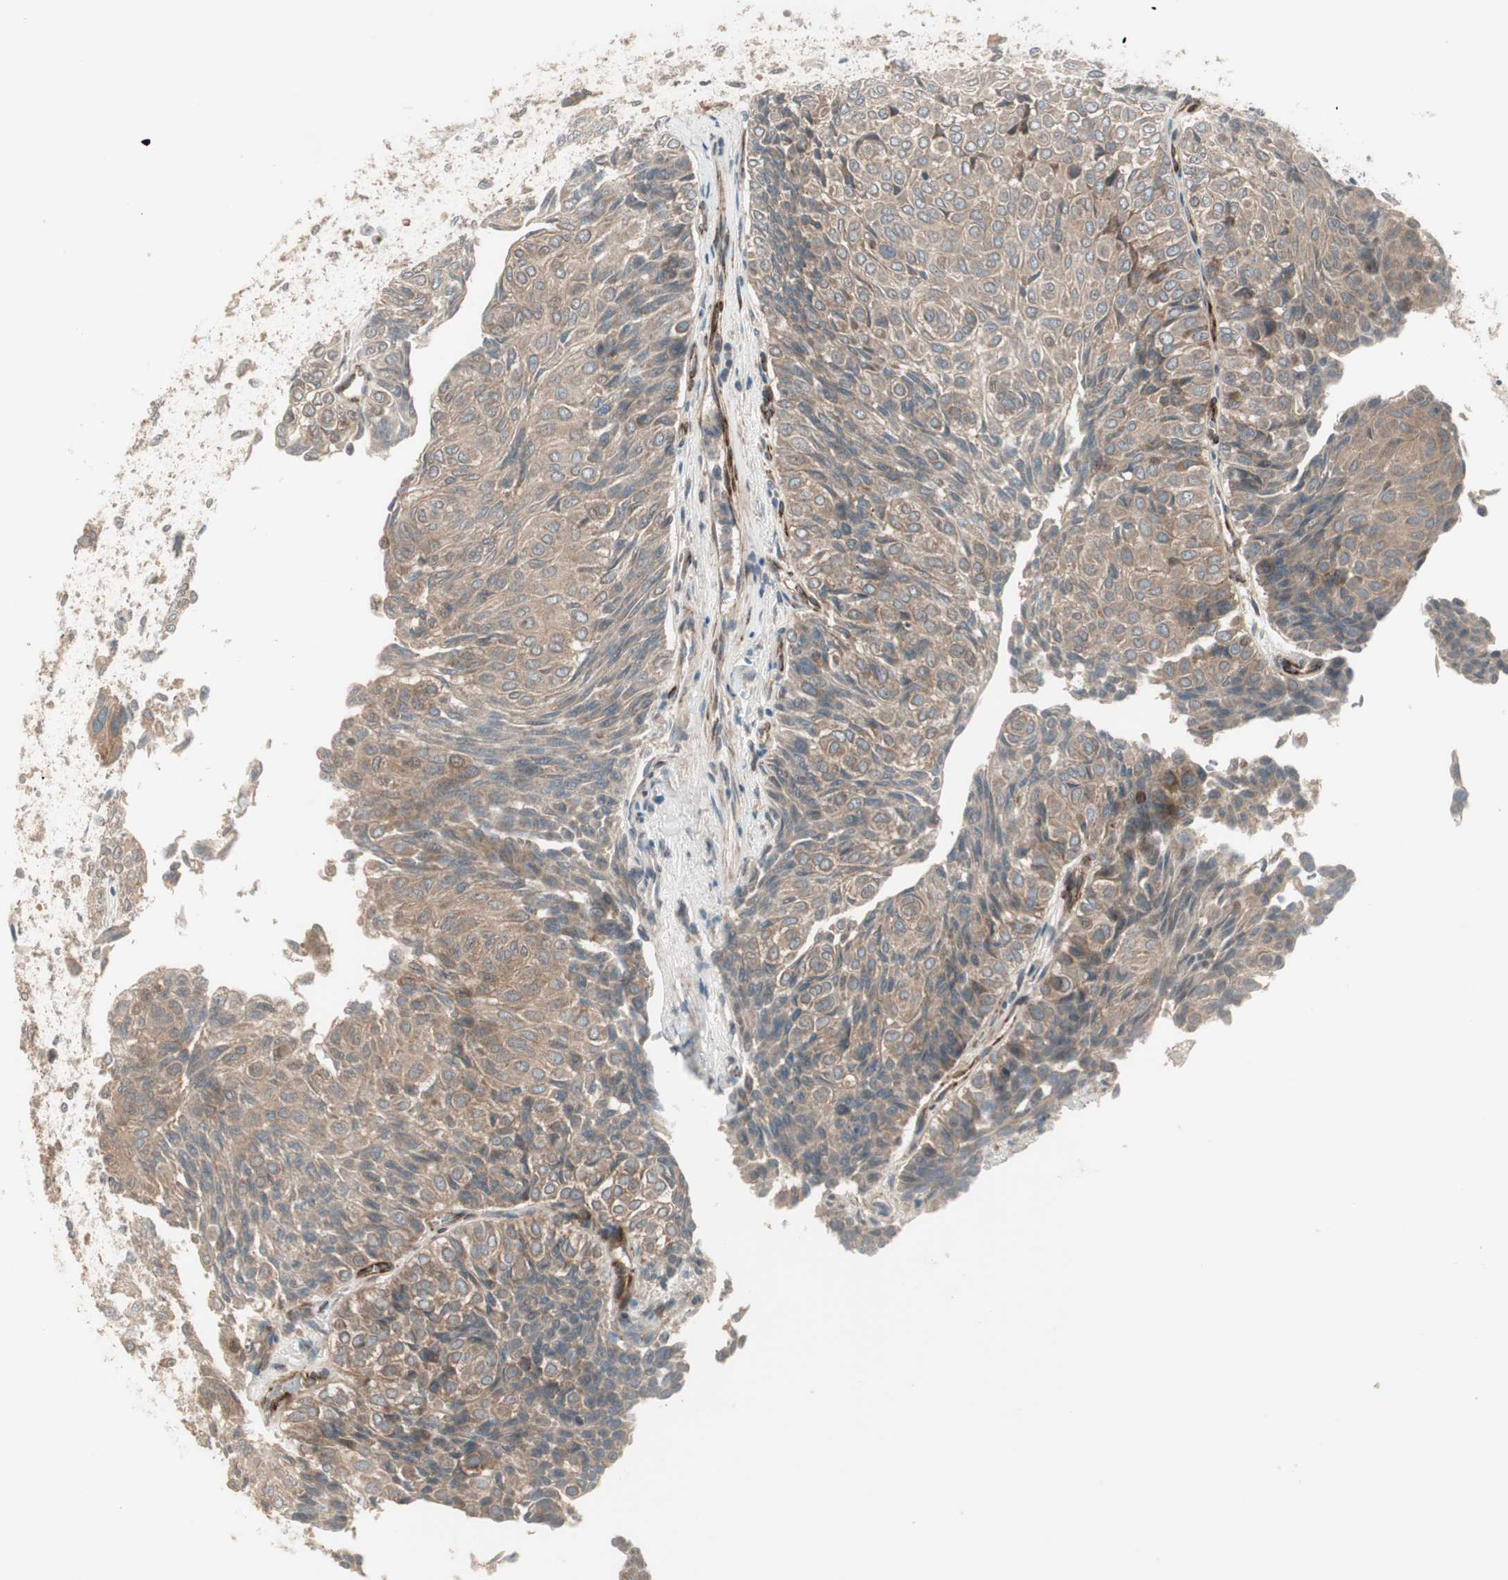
{"staining": {"intensity": "weak", "quantity": ">75%", "location": "cytoplasmic/membranous"}, "tissue": "urothelial cancer", "cell_type": "Tumor cells", "image_type": "cancer", "snomed": [{"axis": "morphology", "description": "Urothelial carcinoma, Low grade"}, {"axis": "topography", "description": "Urinary bladder"}], "caption": "A brown stain shows weak cytoplasmic/membranous staining of a protein in human urothelial carcinoma (low-grade) tumor cells.", "gene": "PPP2R5E", "patient": {"sex": "male", "age": 78}}